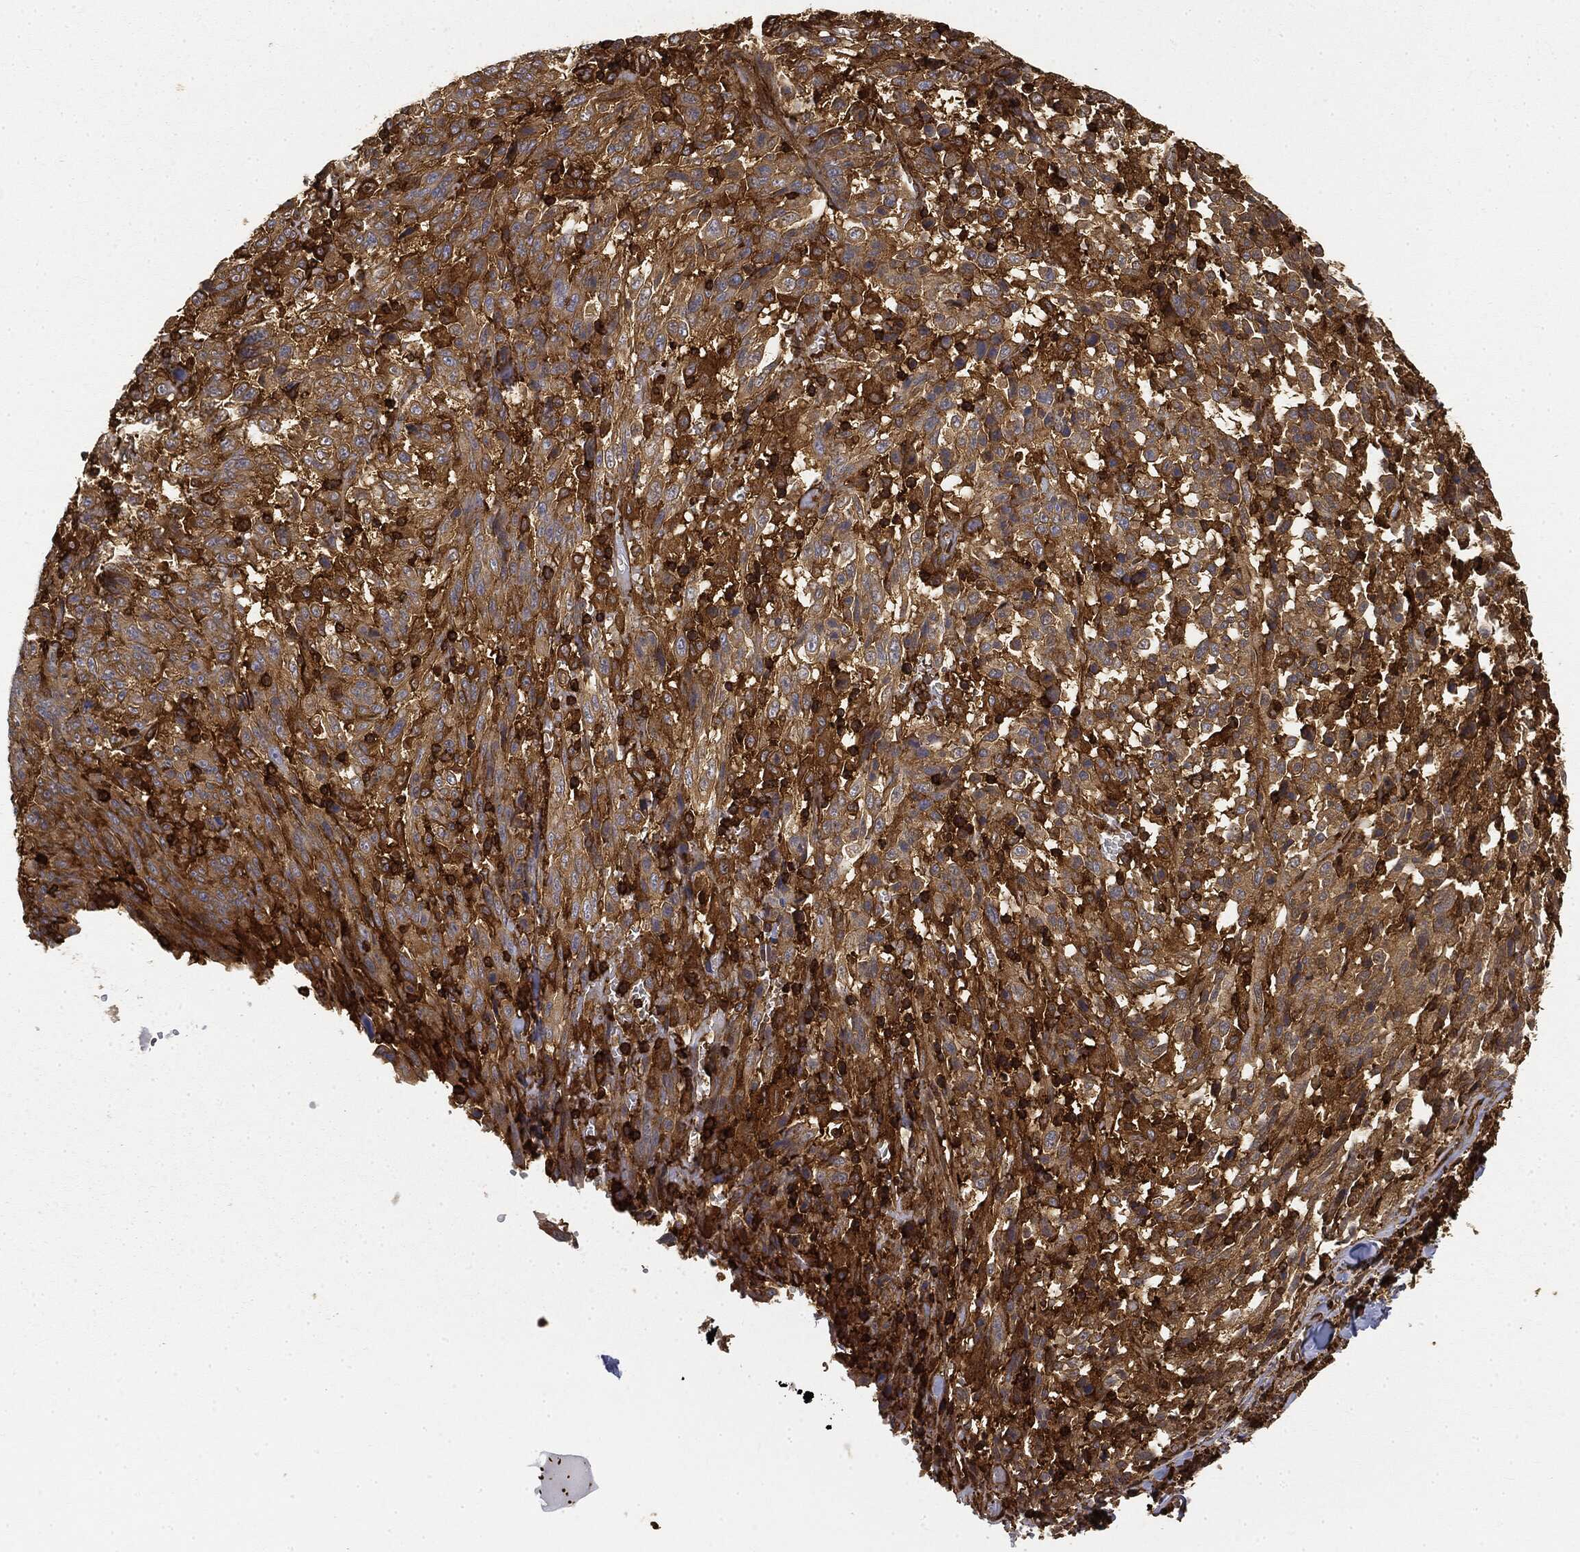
{"staining": {"intensity": "moderate", "quantity": ">75%", "location": "cytoplasmic/membranous"}, "tissue": "melanoma", "cell_type": "Tumor cells", "image_type": "cancer", "snomed": [{"axis": "morphology", "description": "Malignant melanoma, NOS"}, {"axis": "topography", "description": "Skin"}], "caption": "Moderate cytoplasmic/membranous protein expression is seen in about >75% of tumor cells in malignant melanoma. Nuclei are stained in blue.", "gene": "WDR1", "patient": {"sex": "female", "age": 91}}